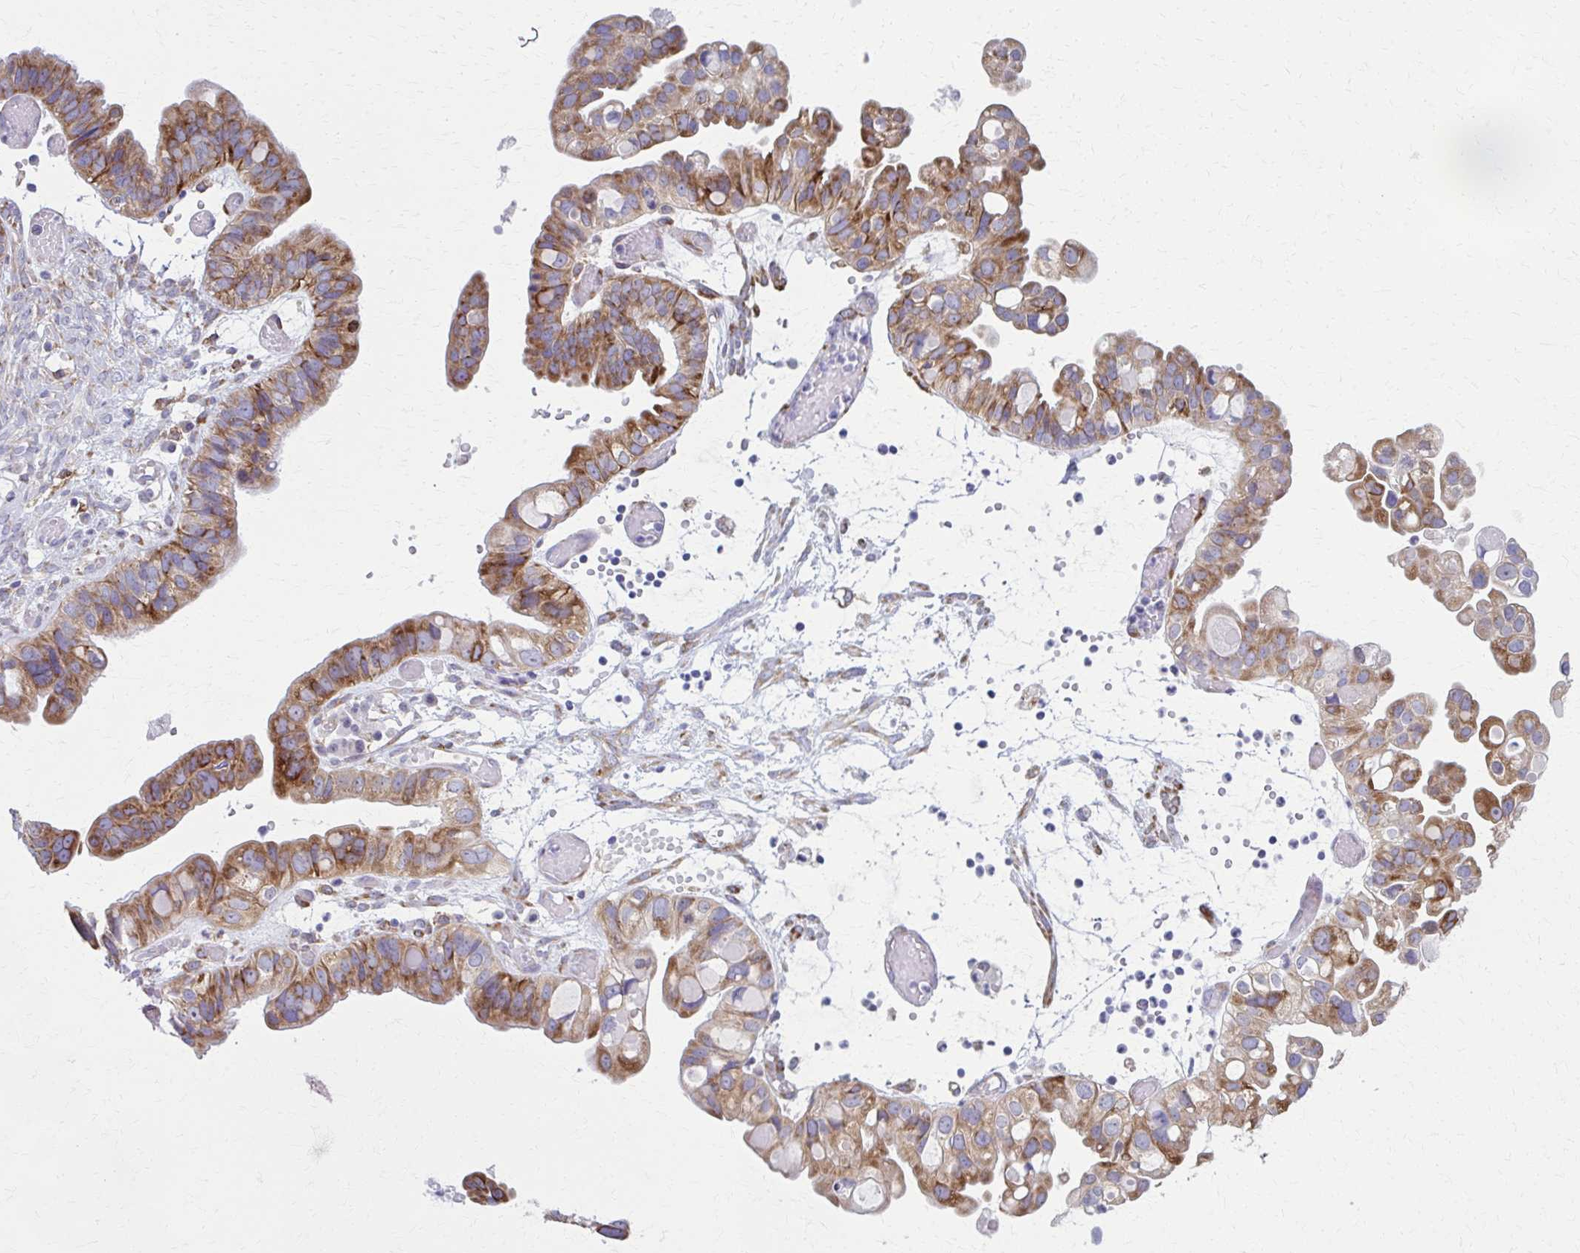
{"staining": {"intensity": "moderate", "quantity": ">75%", "location": "cytoplasmic/membranous"}, "tissue": "ovarian cancer", "cell_type": "Tumor cells", "image_type": "cancer", "snomed": [{"axis": "morphology", "description": "Cystadenocarcinoma, serous, NOS"}, {"axis": "topography", "description": "Ovary"}], "caption": "Ovarian serous cystadenocarcinoma stained with a brown dye reveals moderate cytoplasmic/membranous positive staining in about >75% of tumor cells.", "gene": "SPATS2L", "patient": {"sex": "female", "age": 56}}